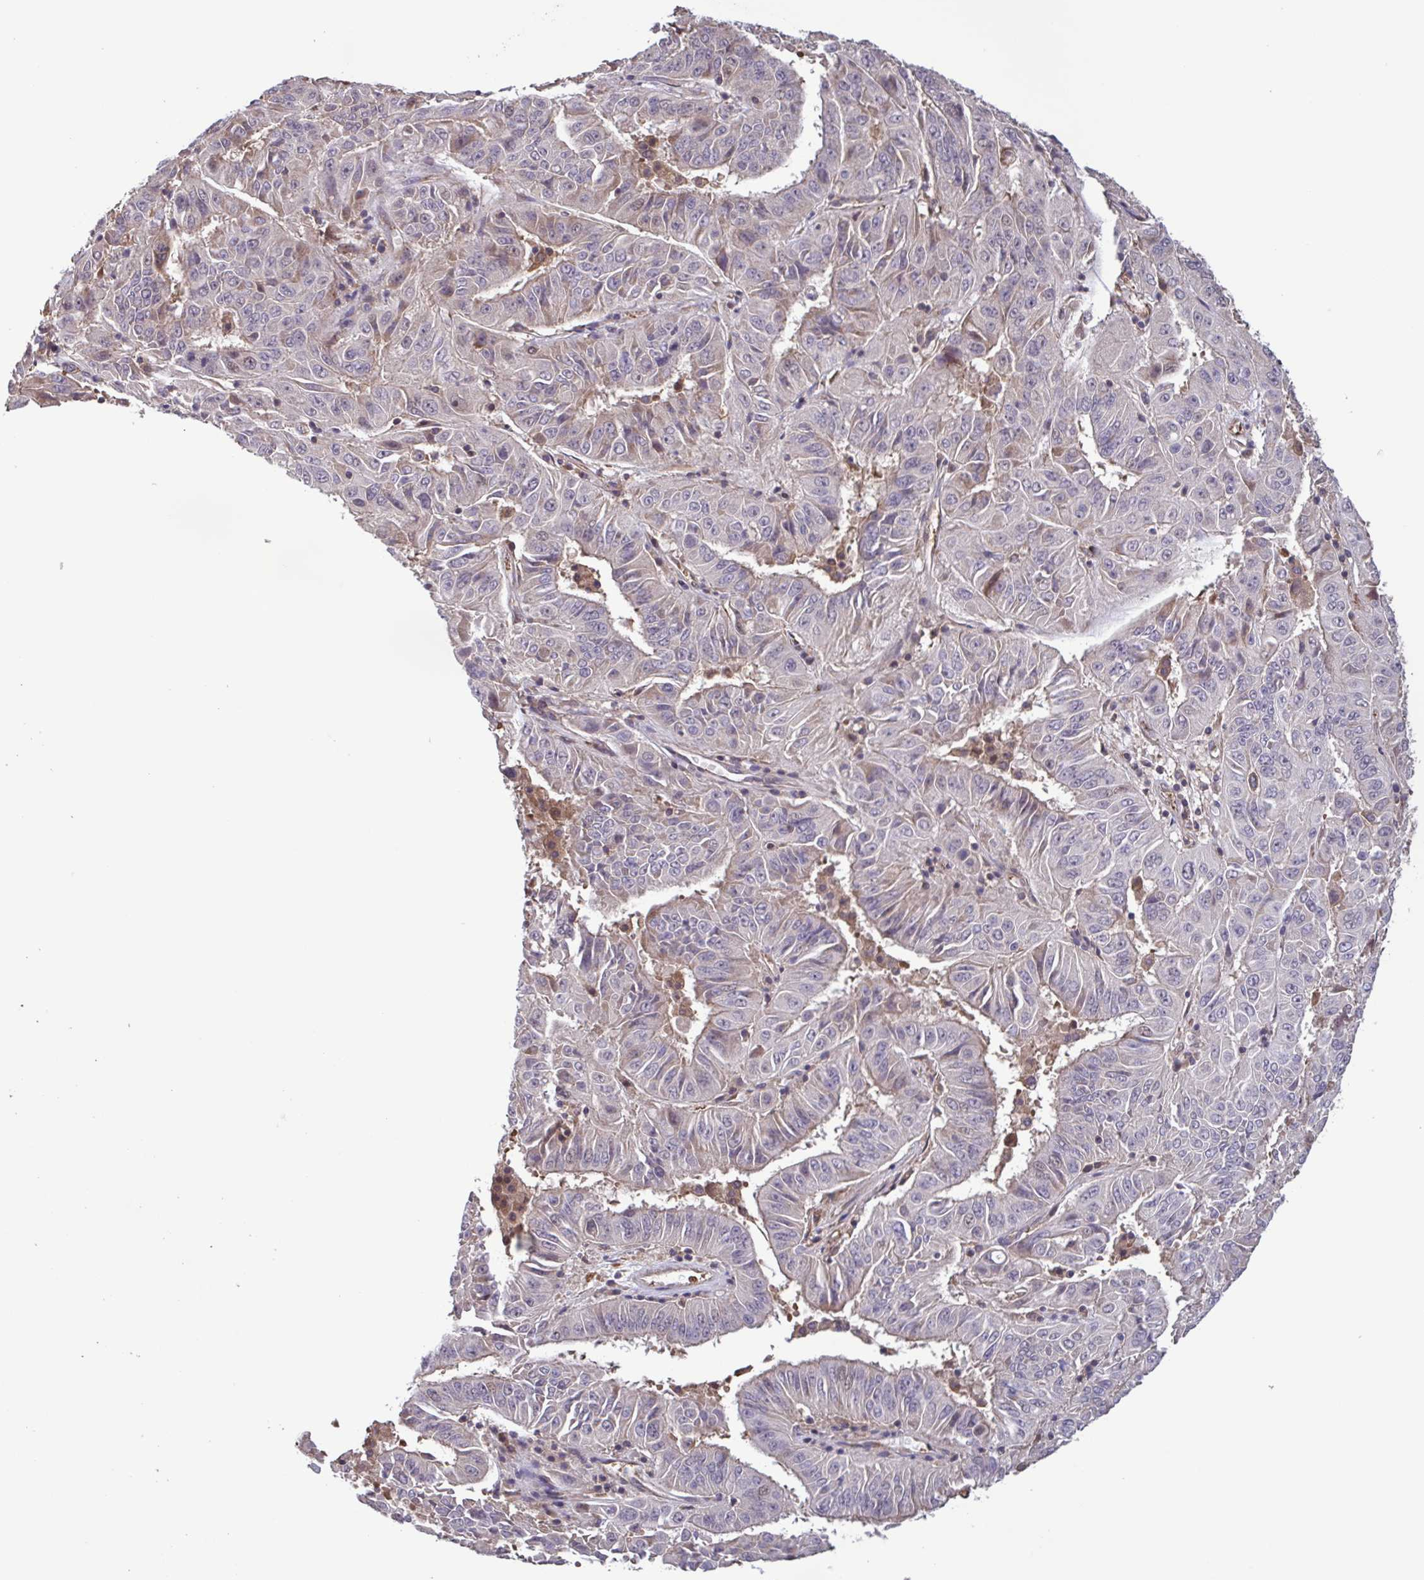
{"staining": {"intensity": "negative", "quantity": "none", "location": "none"}, "tissue": "pancreatic cancer", "cell_type": "Tumor cells", "image_type": "cancer", "snomed": [{"axis": "morphology", "description": "Adenocarcinoma, NOS"}, {"axis": "topography", "description": "Pancreas"}], "caption": "Tumor cells show no significant protein expression in adenocarcinoma (pancreatic).", "gene": "ZNF200", "patient": {"sex": "male", "age": 63}}